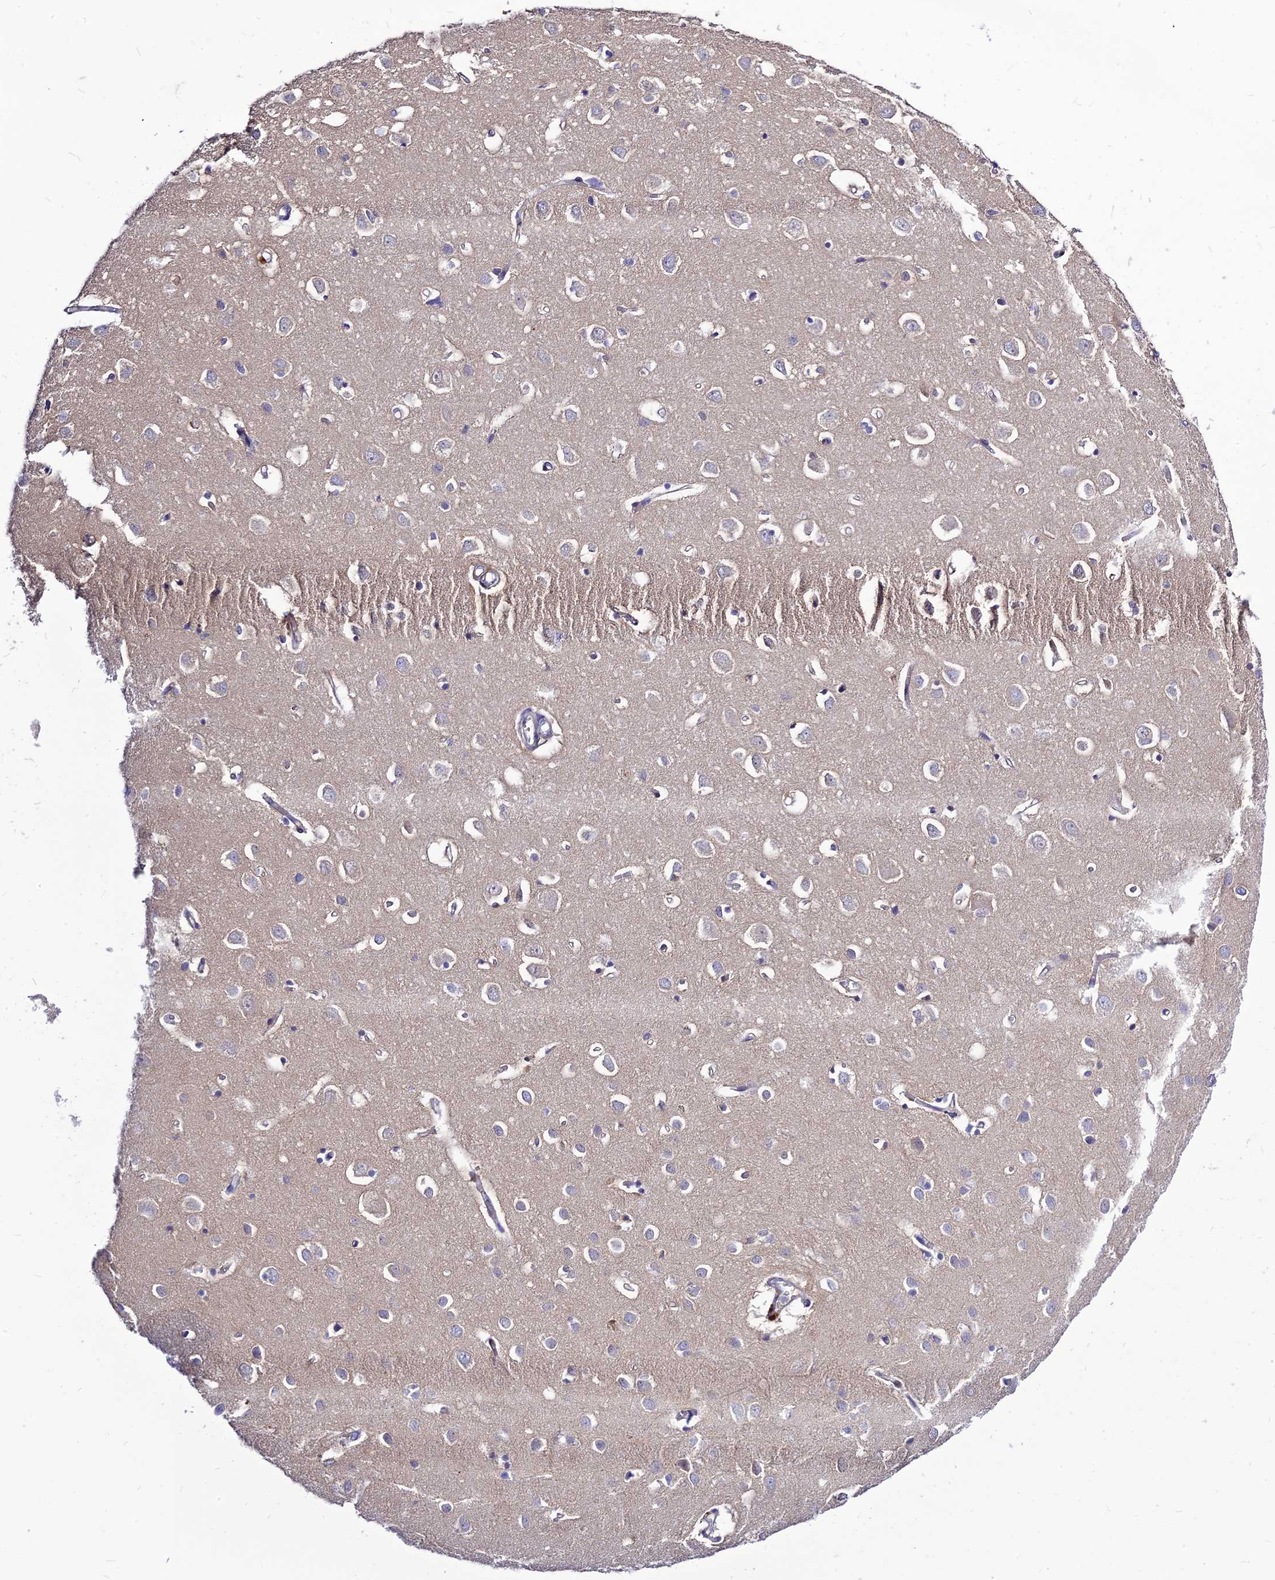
{"staining": {"intensity": "negative", "quantity": "none", "location": "none"}, "tissue": "cerebral cortex", "cell_type": "Endothelial cells", "image_type": "normal", "snomed": [{"axis": "morphology", "description": "Normal tissue, NOS"}, {"axis": "topography", "description": "Cerebral cortex"}], "caption": "Immunohistochemistry (IHC) photomicrograph of unremarkable cerebral cortex: cerebral cortex stained with DAB (3,3'-diaminobenzidine) reveals no significant protein positivity in endothelial cells.", "gene": "CZIB", "patient": {"sex": "female", "age": 64}}